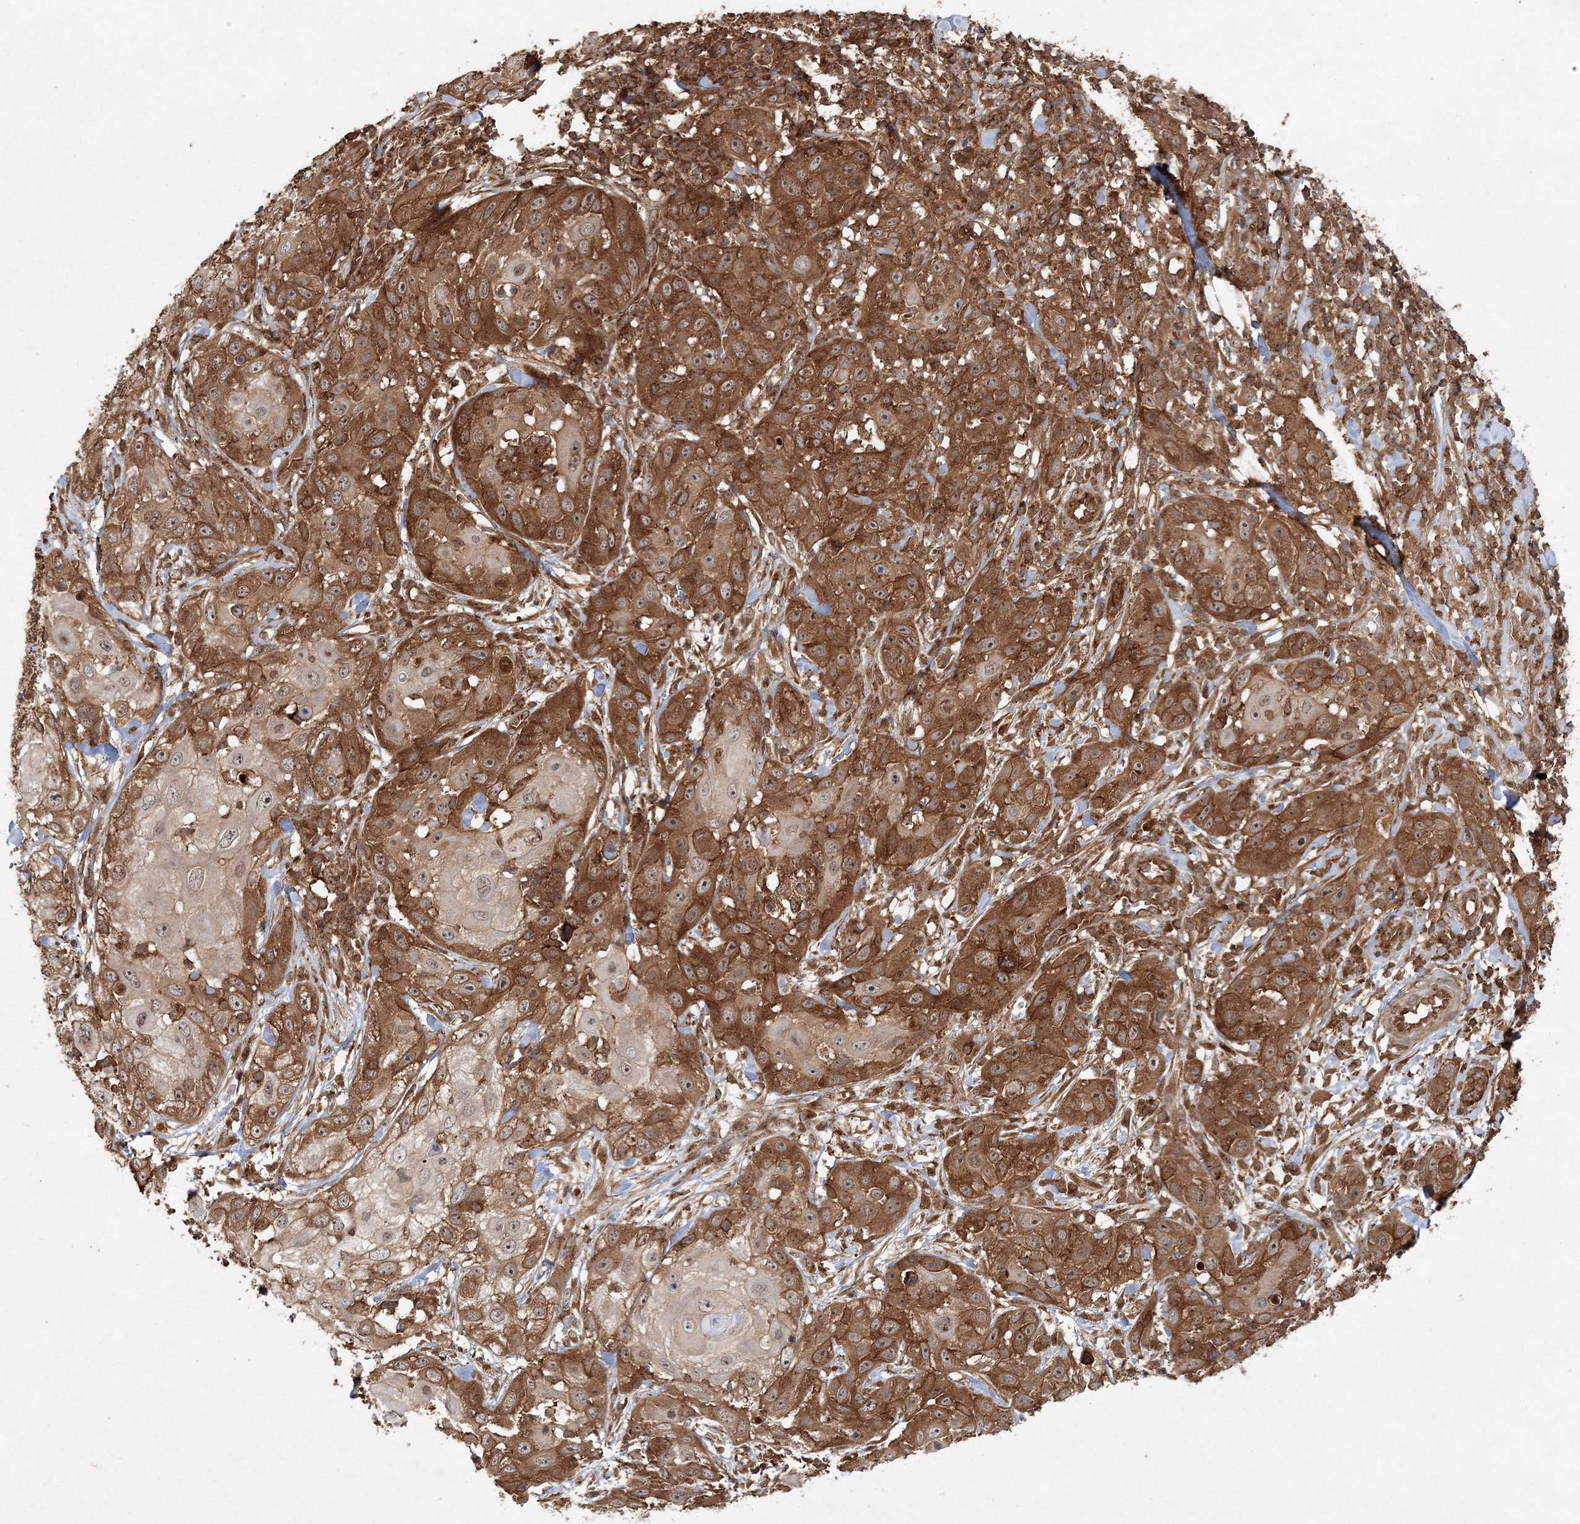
{"staining": {"intensity": "strong", "quantity": ">75%", "location": "cytoplasmic/membranous"}, "tissue": "skin cancer", "cell_type": "Tumor cells", "image_type": "cancer", "snomed": [{"axis": "morphology", "description": "Squamous cell carcinoma, NOS"}, {"axis": "topography", "description": "Skin"}], "caption": "An immunohistochemistry (IHC) histopathology image of neoplastic tissue is shown. Protein staining in brown labels strong cytoplasmic/membranous positivity in squamous cell carcinoma (skin) within tumor cells.", "gene": "WDR37", "patient": {"sex": "female", "age": 44}}